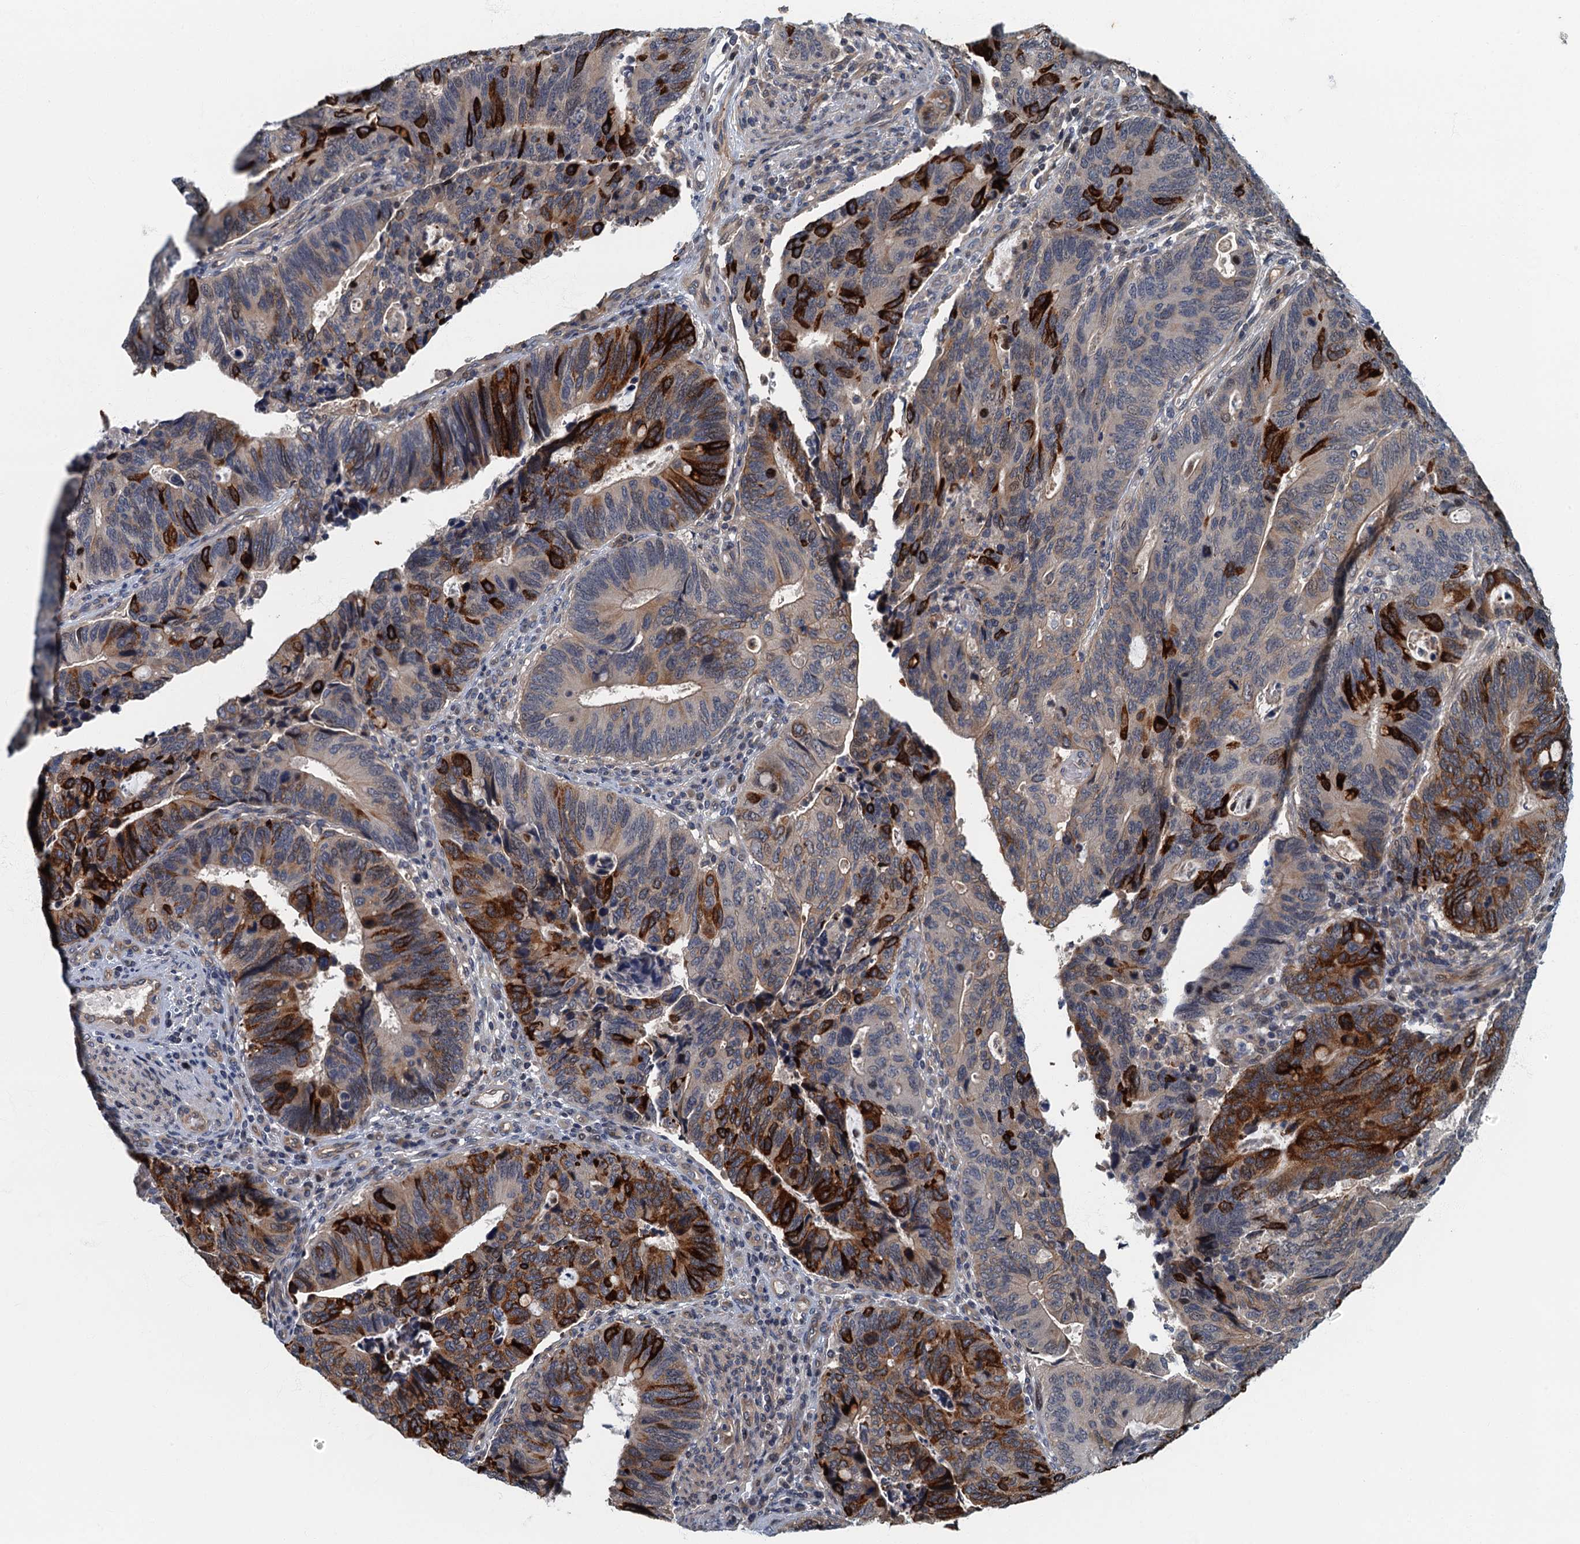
{"staining": {"intensity": "strong", "quantity": "25%-75%", "location": "cytoplasmic/membranous"}, "tissue": "colorectal cancer", "cell_type": "Tumor cells", "image_type": "cancer", "snomed": [{"axis": "morphology", "description": "Adenocarcinoma, NOS"}, {"axis": "topography", "description": "Colon"}], "caption": "An immunohistochemistry photomicrograph of tumor tissue is shown. Protein staining in brown highlights strong cytoplasmic/membranous positivity in colorectal cancer (adenocarcinoma) within tumor cells. The staining was performed using DAB (3,3'-diaminobenzidine) to visualize the protein expression in brown, while the nuclei were stained in blue with hematoxylin (Magnification: 20x).", "gene": "CKAP2L", "patient": {"sex": "male", "age": 87}}